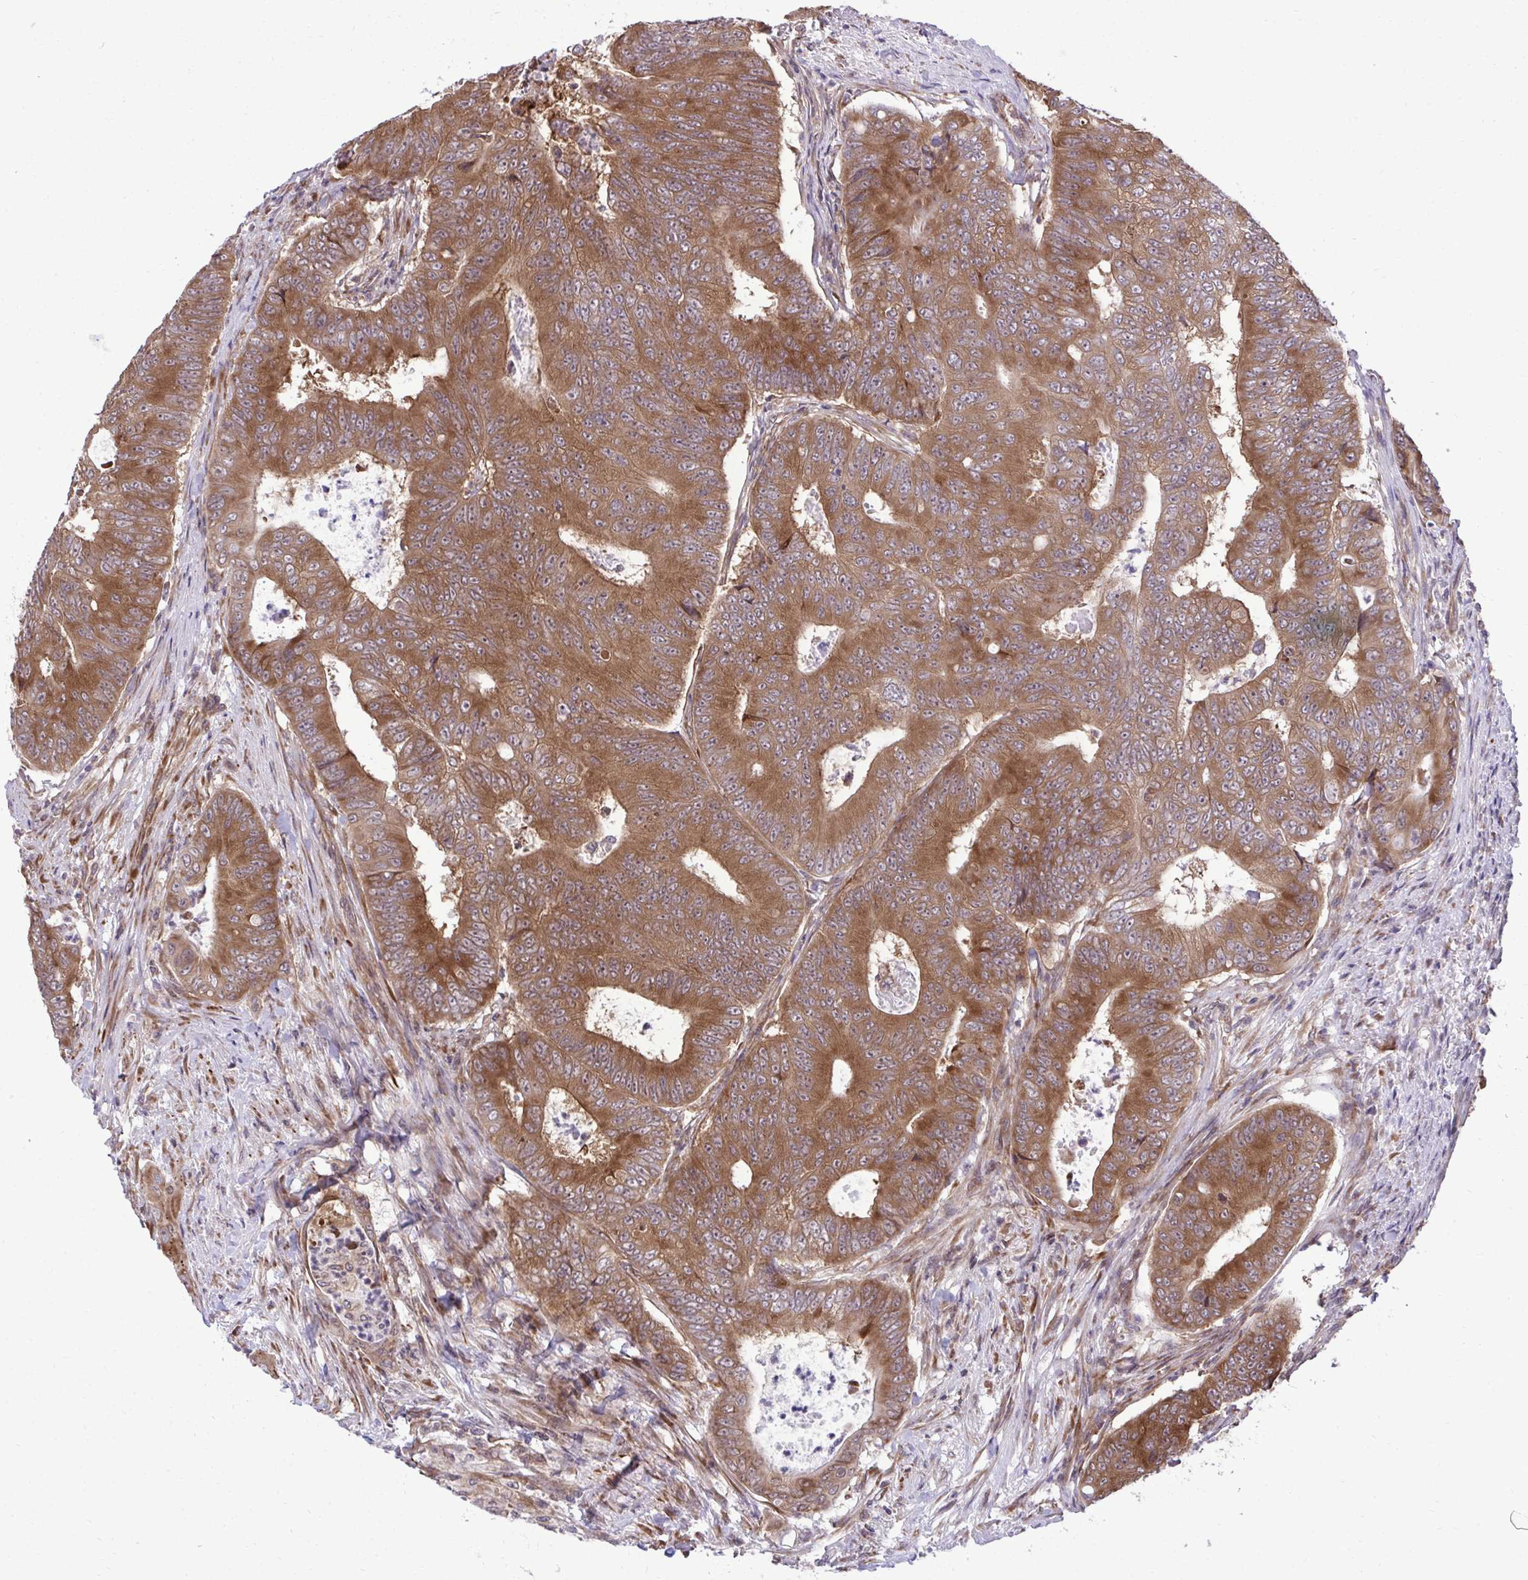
{"staining": {"intensity": "strong", "quantity": ">75%", "location": "cytoplasmic/membranous"}, "tissue": "colorectal cancer", "cell_type": "Tumor cells", "image_type": "cancer", "snomed": [{"axis": "morphology", "description": "Adenocarcinoma, NOS"}, {"axis": "topography", "description": "Colon"}], "caption": "A high amount of strong cytoplasmic/membranous expression is identified in about >75% of tumor cells in colorectal cancer (adenocarcinoma) tissue.", "gene": "RPS15", "patient": {"sex": "female", "age": 48}}